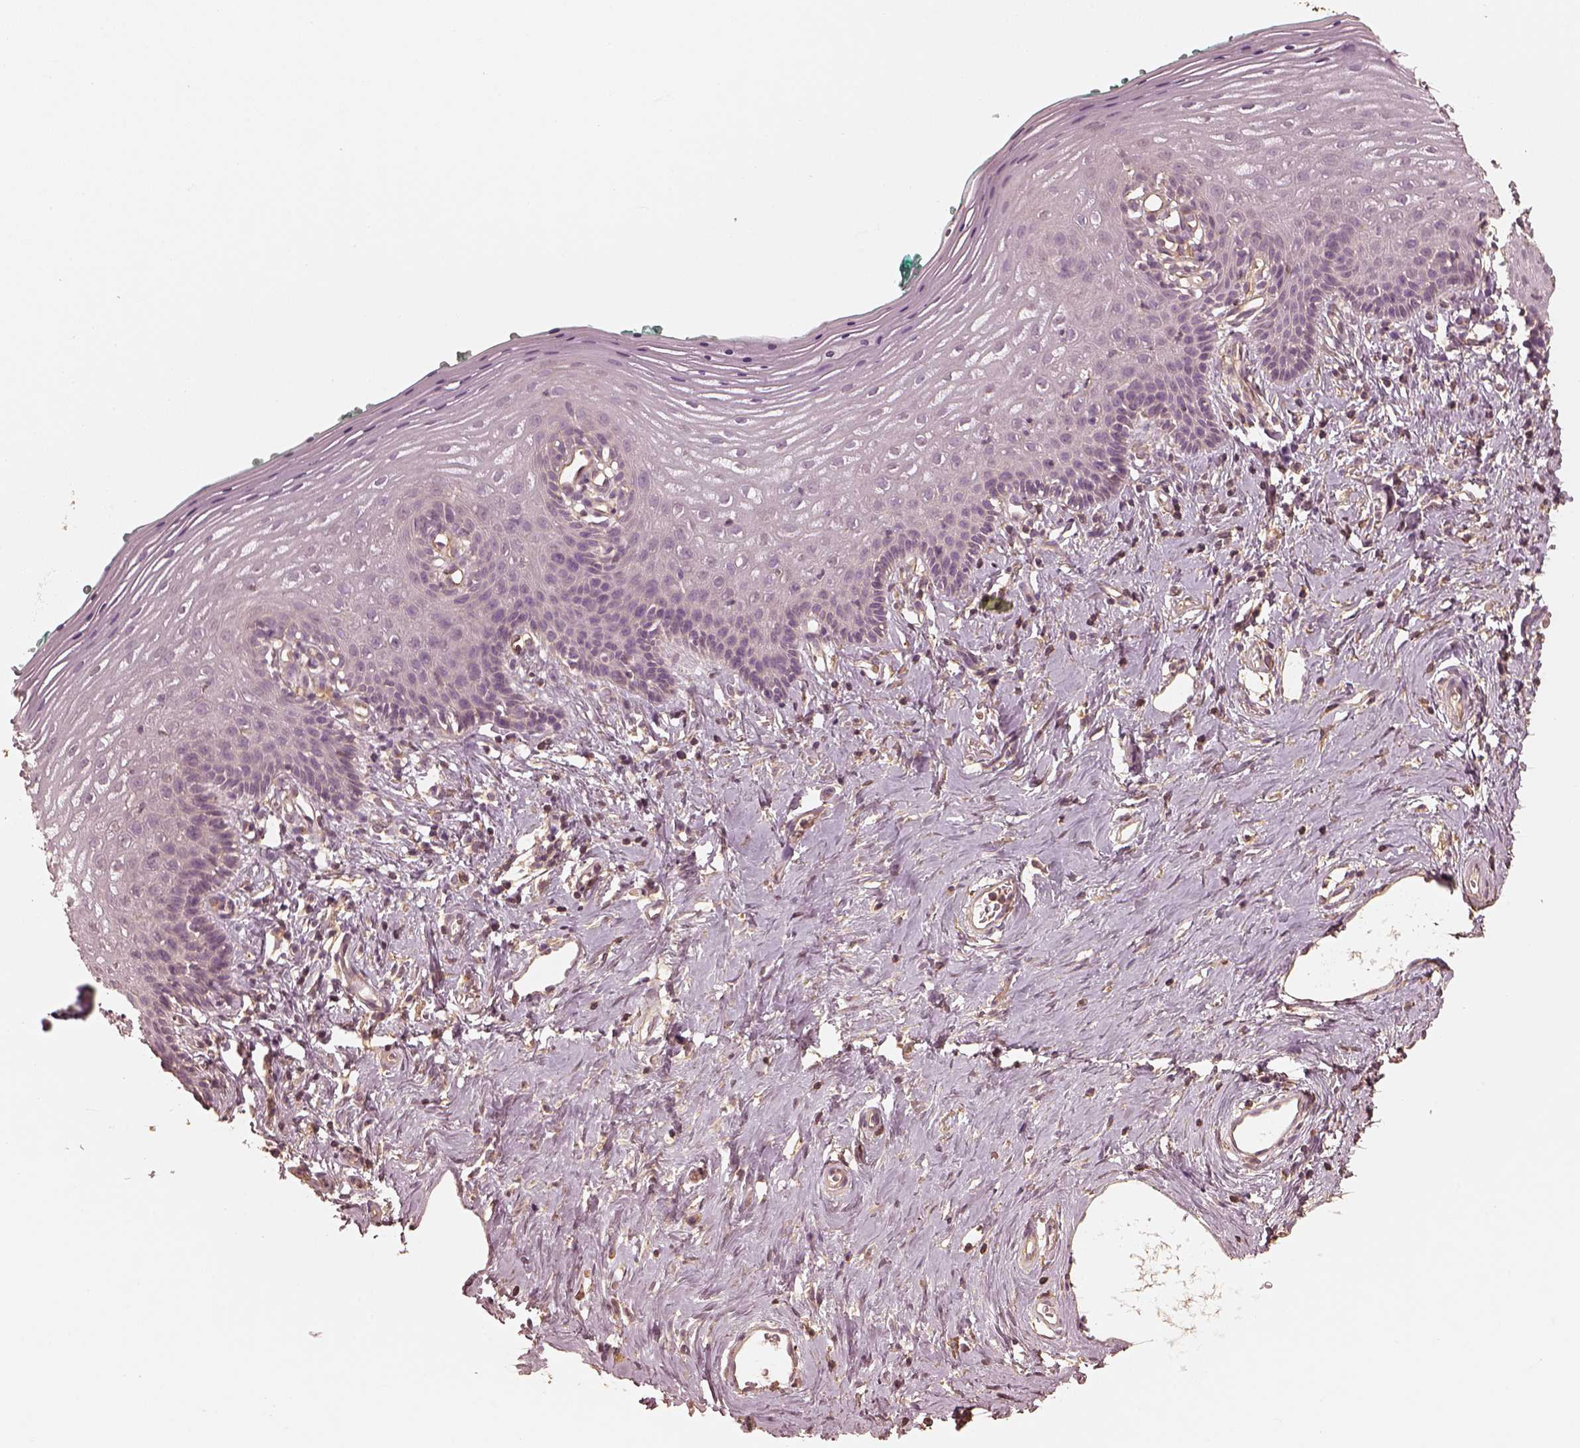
{"staining": {"intensity": "negative", "quantity": "none", "location": "none"}, "tissue": "vagina", "cell_type": "Squamous epithelial cells", "image_type": "normal", "snomed": [{"axis": "morphology", "description": "Normal tissue, NOS"}, {"axis": "topography", "description": "Vagina"}], "caption": "Immunohistochemical staining of benign human vagina exhibits no significant expression in squamous epithelial cells.", "gene": "WDR7", "patient": {"sex": "female", "age": 42}}